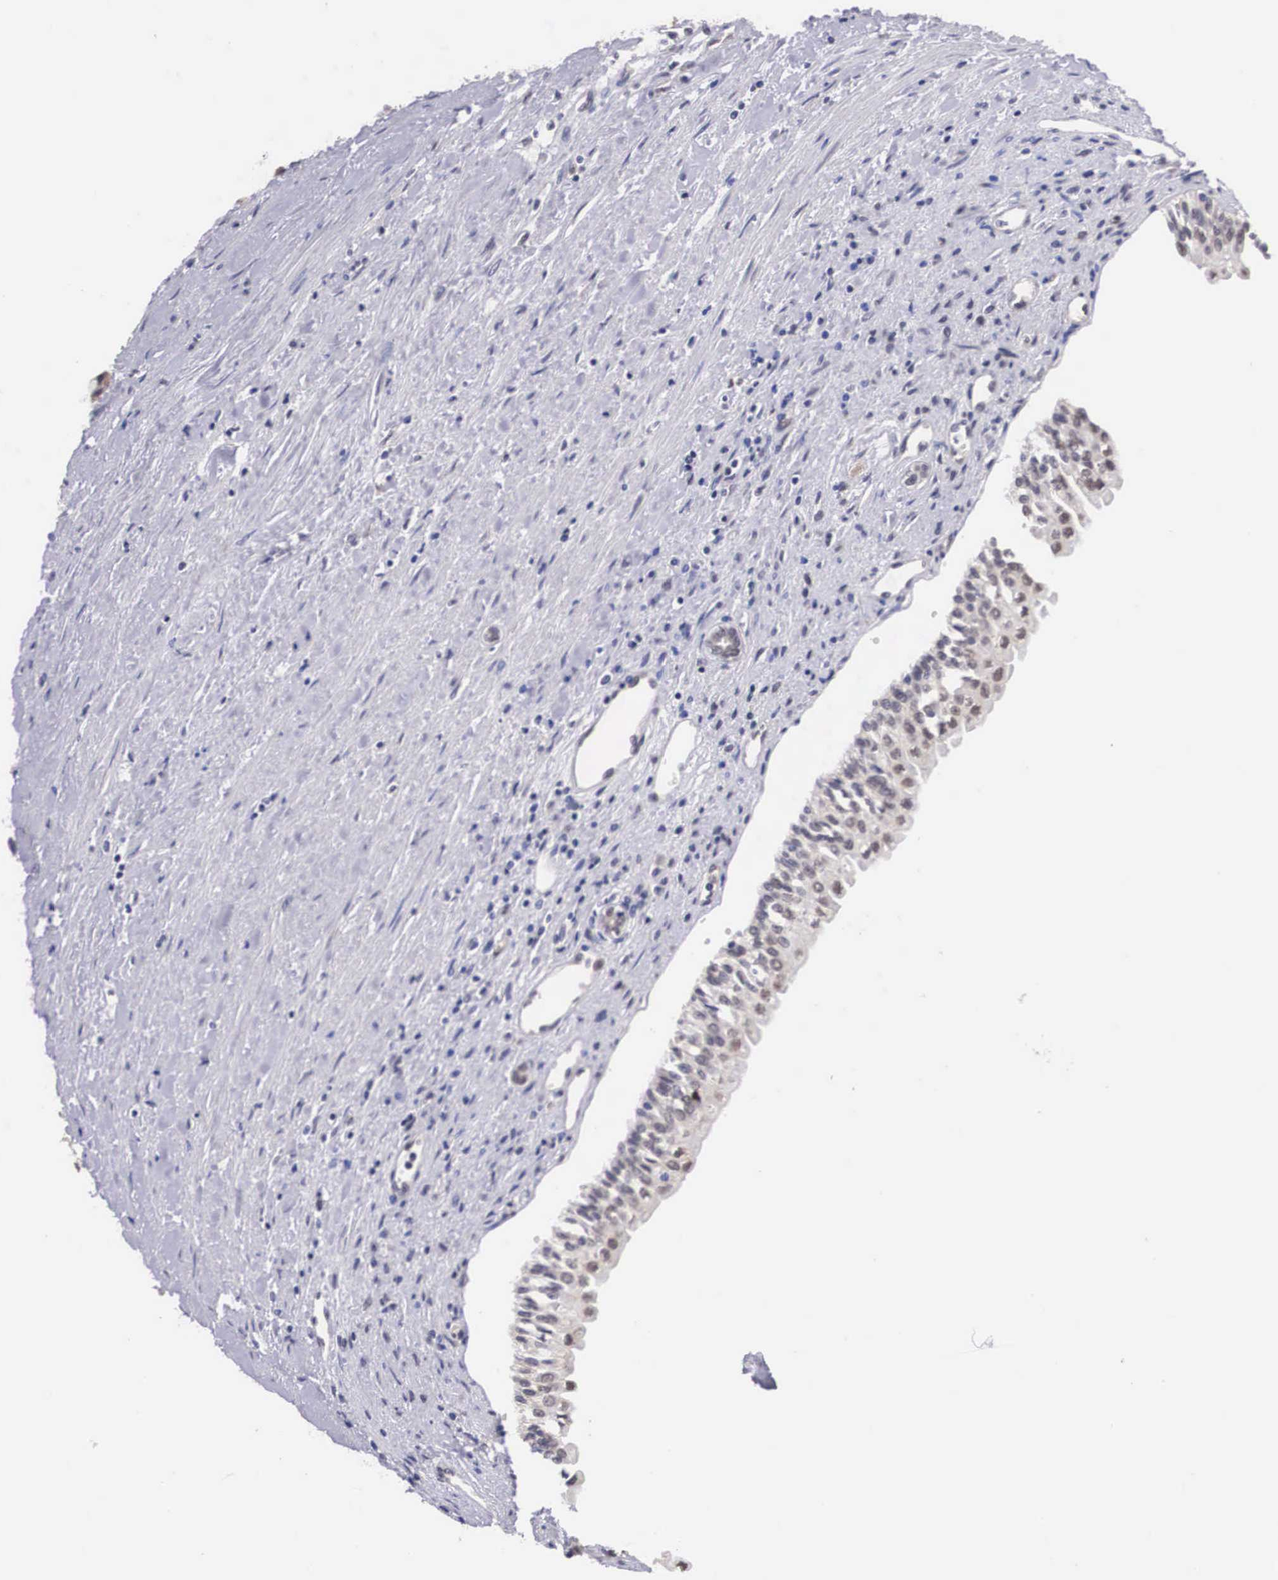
{"staining": {"intensity": "weak", "quantity": "25%-75%", "location": "cytoplasmic/membranous"}, "tissue": "renal cancer", "cell_type": "Tumor cells", "image_type": "cancer", "snomed": [{"axis": "morphology", "description": "Adenocarcinoma, NOS"}, {"axis": "topography", "description": "Kidney"}], "caption": "Protein analysis of renal cancer tissue demonstrates weak cytoplasmic/membranous positivity in about 25%-75% of tumor cells. (IHC, brightfield microscopy, high magnification).", "gene": "OTX2", "patient": {"sex": "male", "age": 56}}